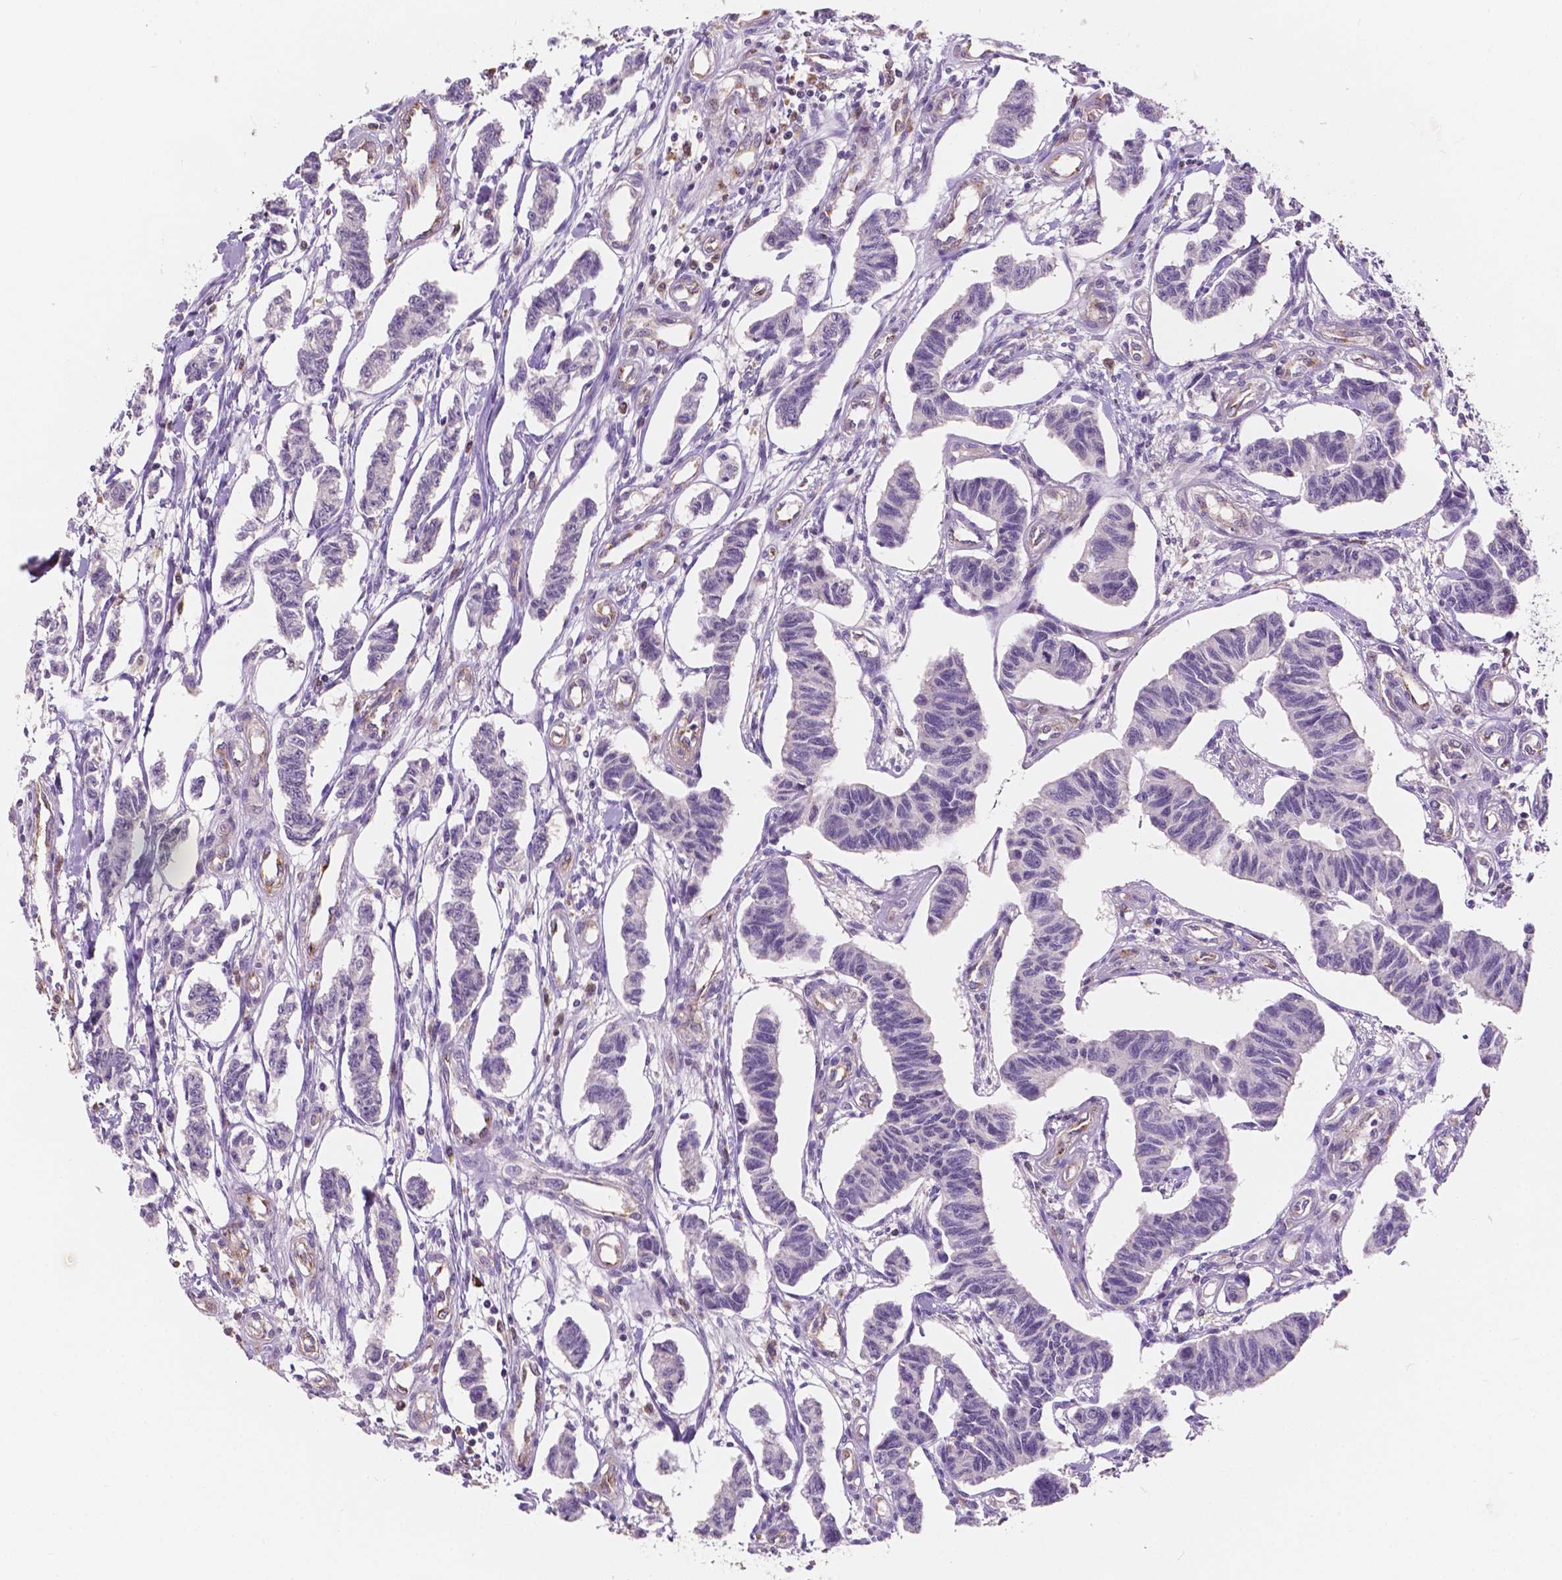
{"staining": {"intensity": "negative", "quantity": "none", "location": "none"}, "tissue": "carcinoid", "cell_type": "Tumor cells", "image_type": "cancer", "snomed": [{"axis": "morphology", "description": "Carcinoid, malignant, NOS"}, {"axis": "topography", "description": "Kidney"}], "caption": "Protein analysis of malignant carcinoid displays no significant positivity in tumor cells. (DAB immunohistochemistry, high magnification).", "gene": "SLC22A4", "patient": {"sex": "female", "age": 41}}